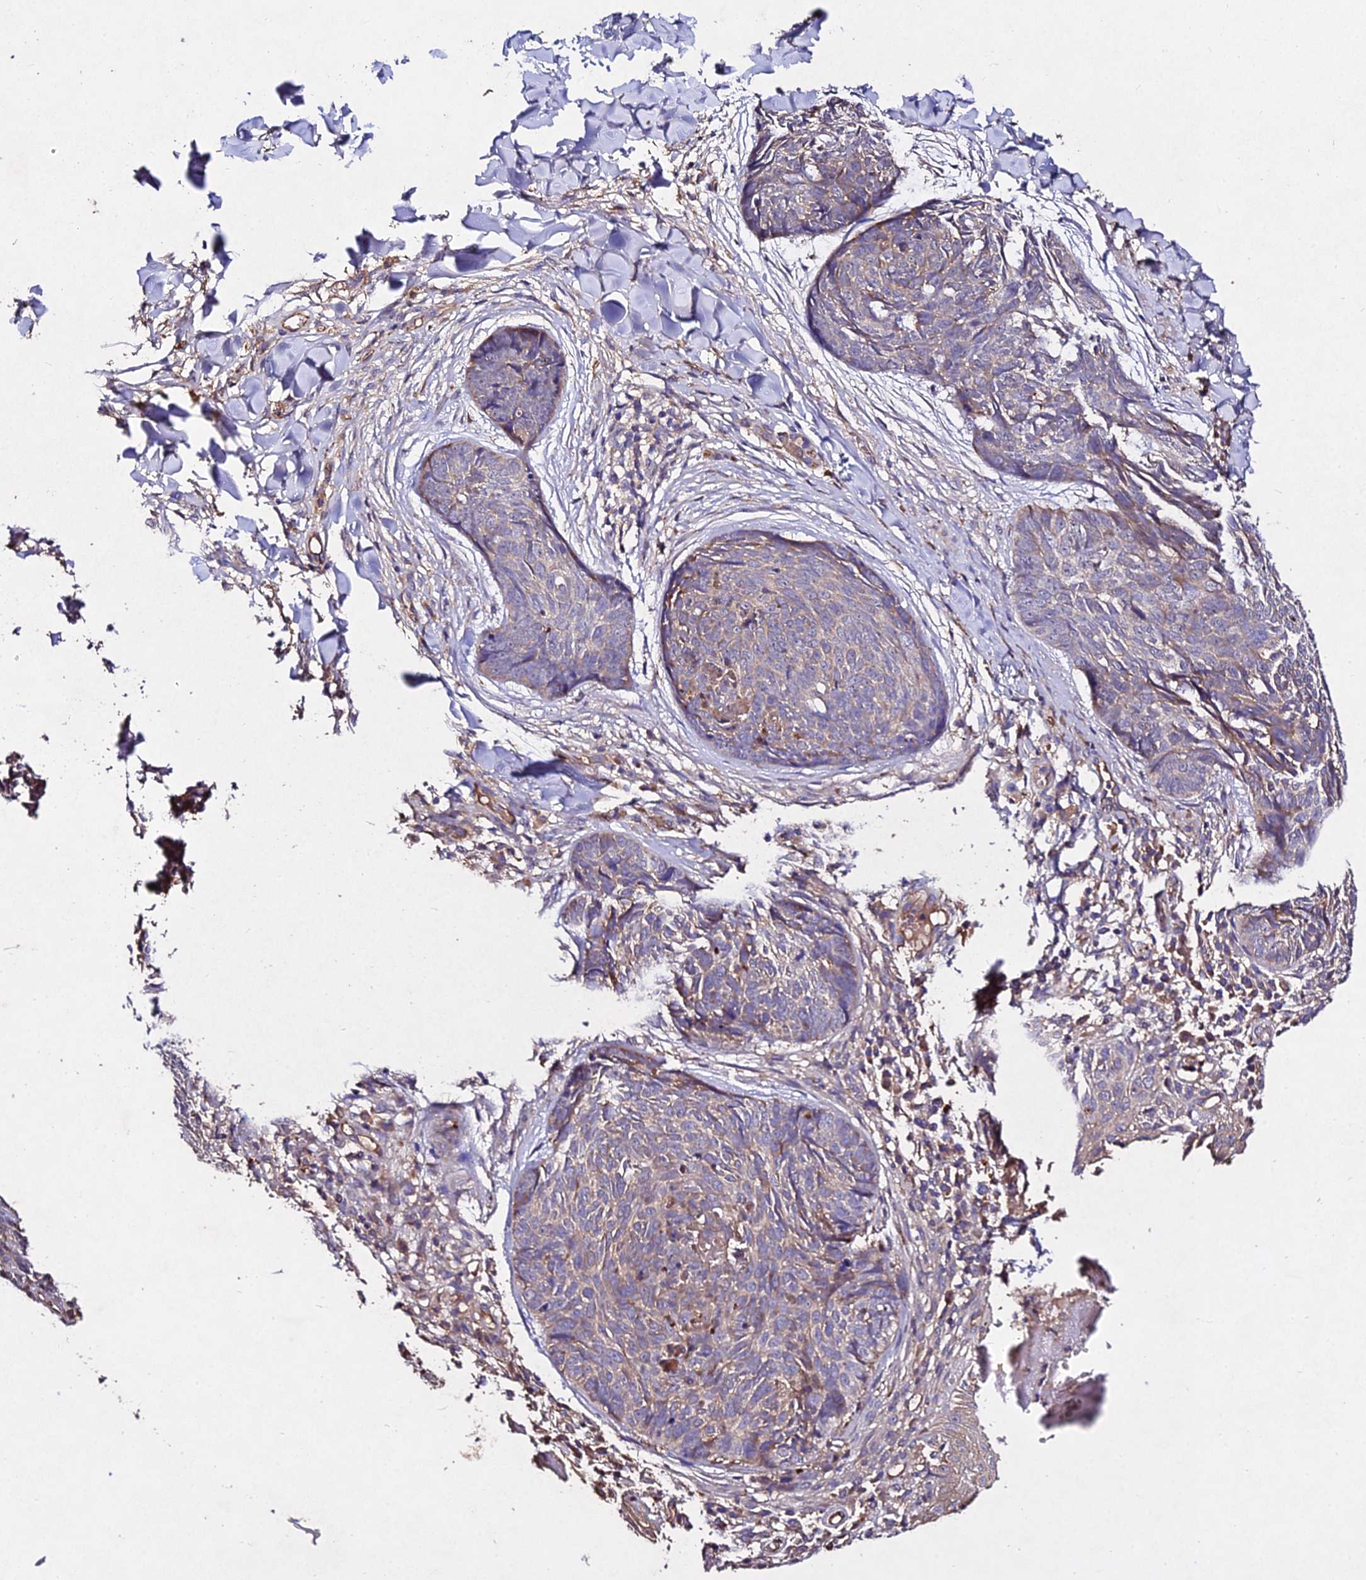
{"staining": {"intensity": "weak", "quantity": "25%-75%", "location": "cytoplasmic/membranous"}, "tissue": "skin cancer", "cell_type": "Tumor cells", "image_type": "cancer", "snomed": [{"axis": "morphology", "description": "Basal cell carcinoma"}, {"axis": "topography", "description": "Skin"}], "caption": "Human skin cancer (basal cell carcinoma) stained with a brown dye reveals weak cytoplasmic/membranous positive staining in about 25%-75% of tumor cells.", "gene": "AP3M2", "patient": {"sex": "female", "age": 61}}